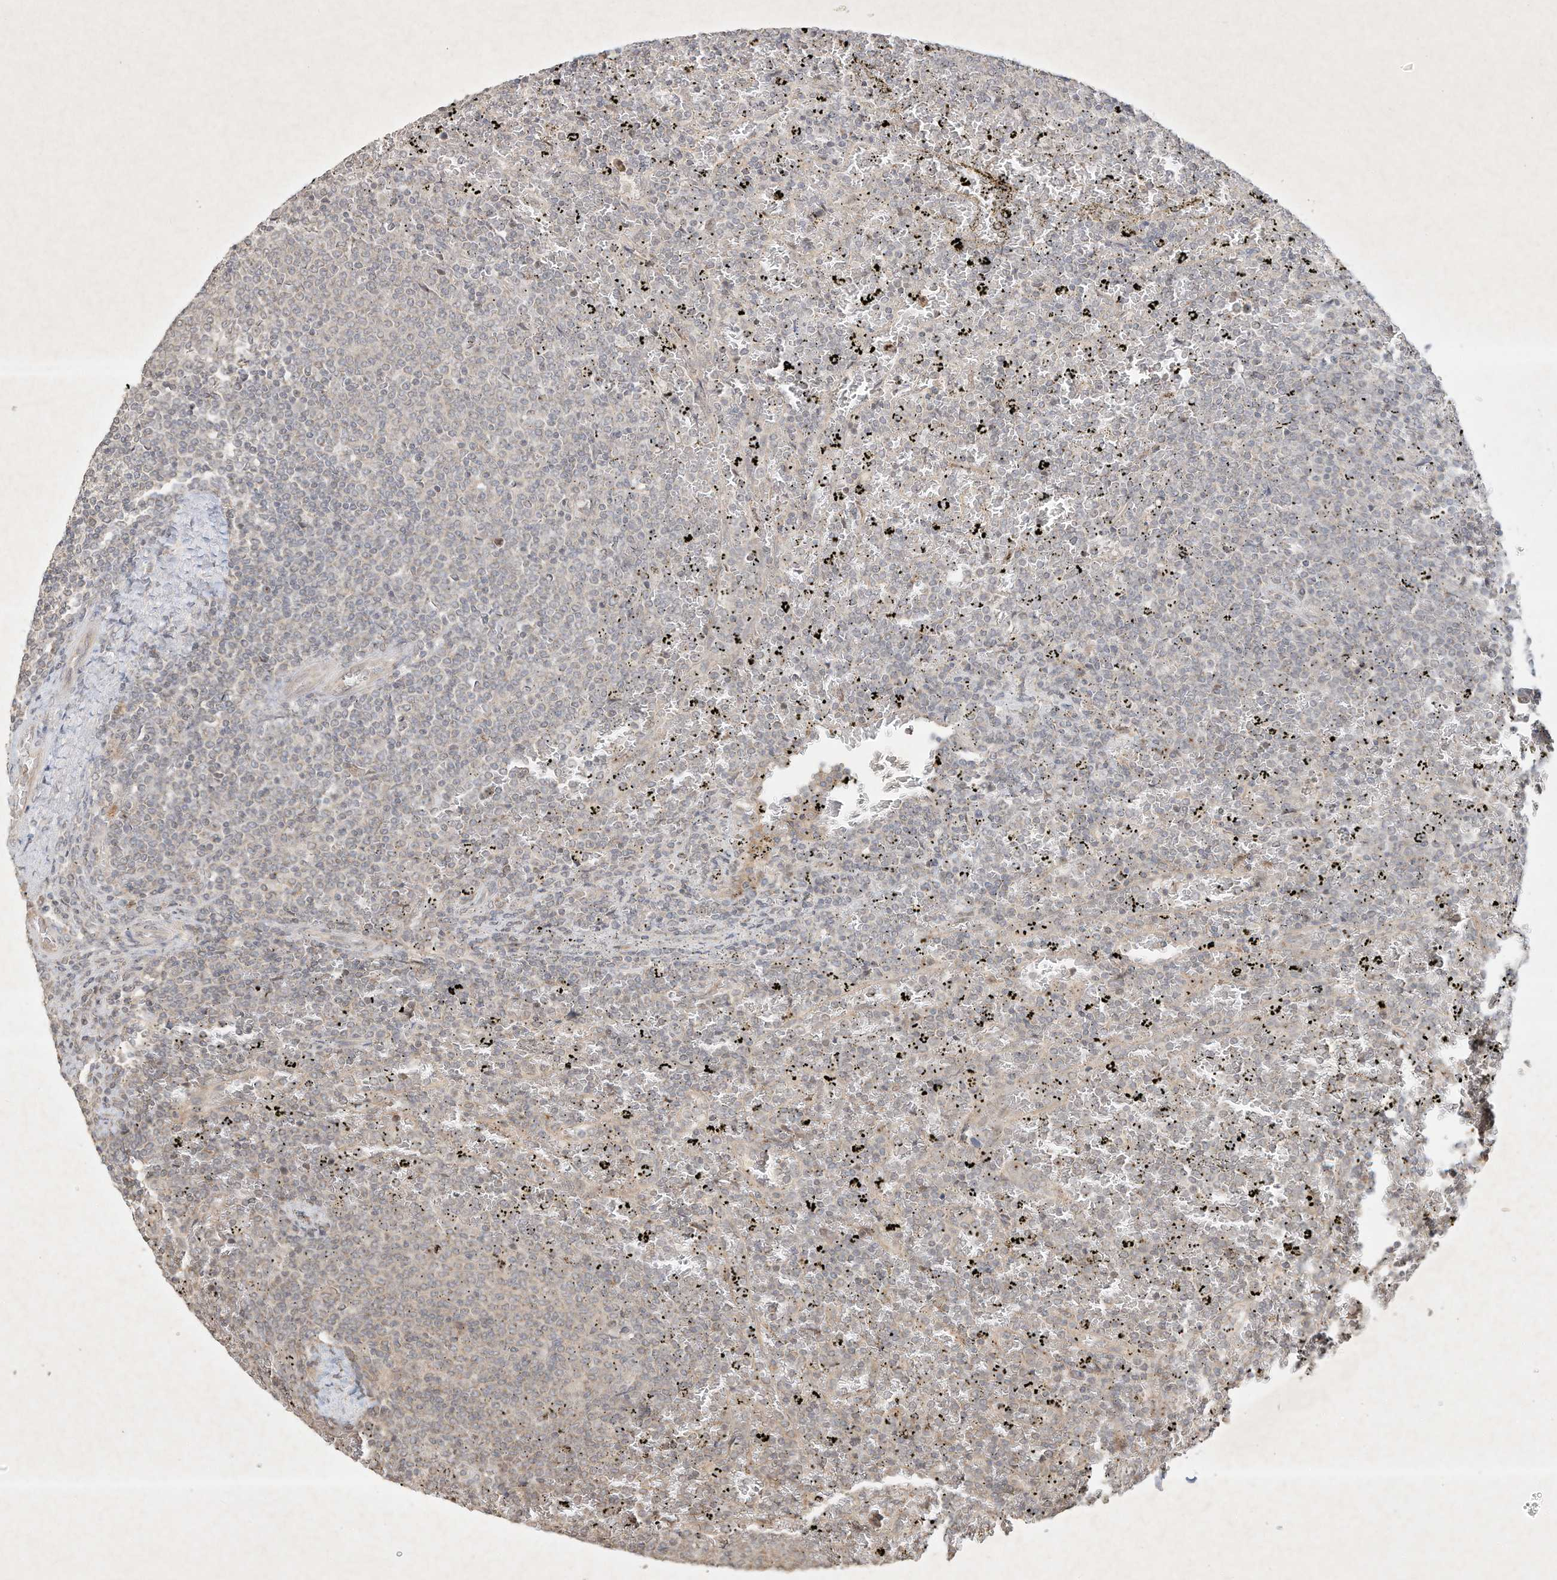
{"staining": {"intensity": "negative", "quantity": "none", "location": "none"}, "tissue": "lymphoma", "cell_type": "Tumor cells", "image_type": "cancer", "snomed": [{"axis": "morphology", "description": "Malignant lymphoma, non-Hodgkin's type, Low grade"}, {"axis": "topography", "description": "Spleen"}], "caption": "Immunohistochemistry histopathology image of human lymphoma stained for a protein (brown), which shows no staining in tumor cells.", "gene": "BTRC", "patient": {"sex": "female", "age": 77}}